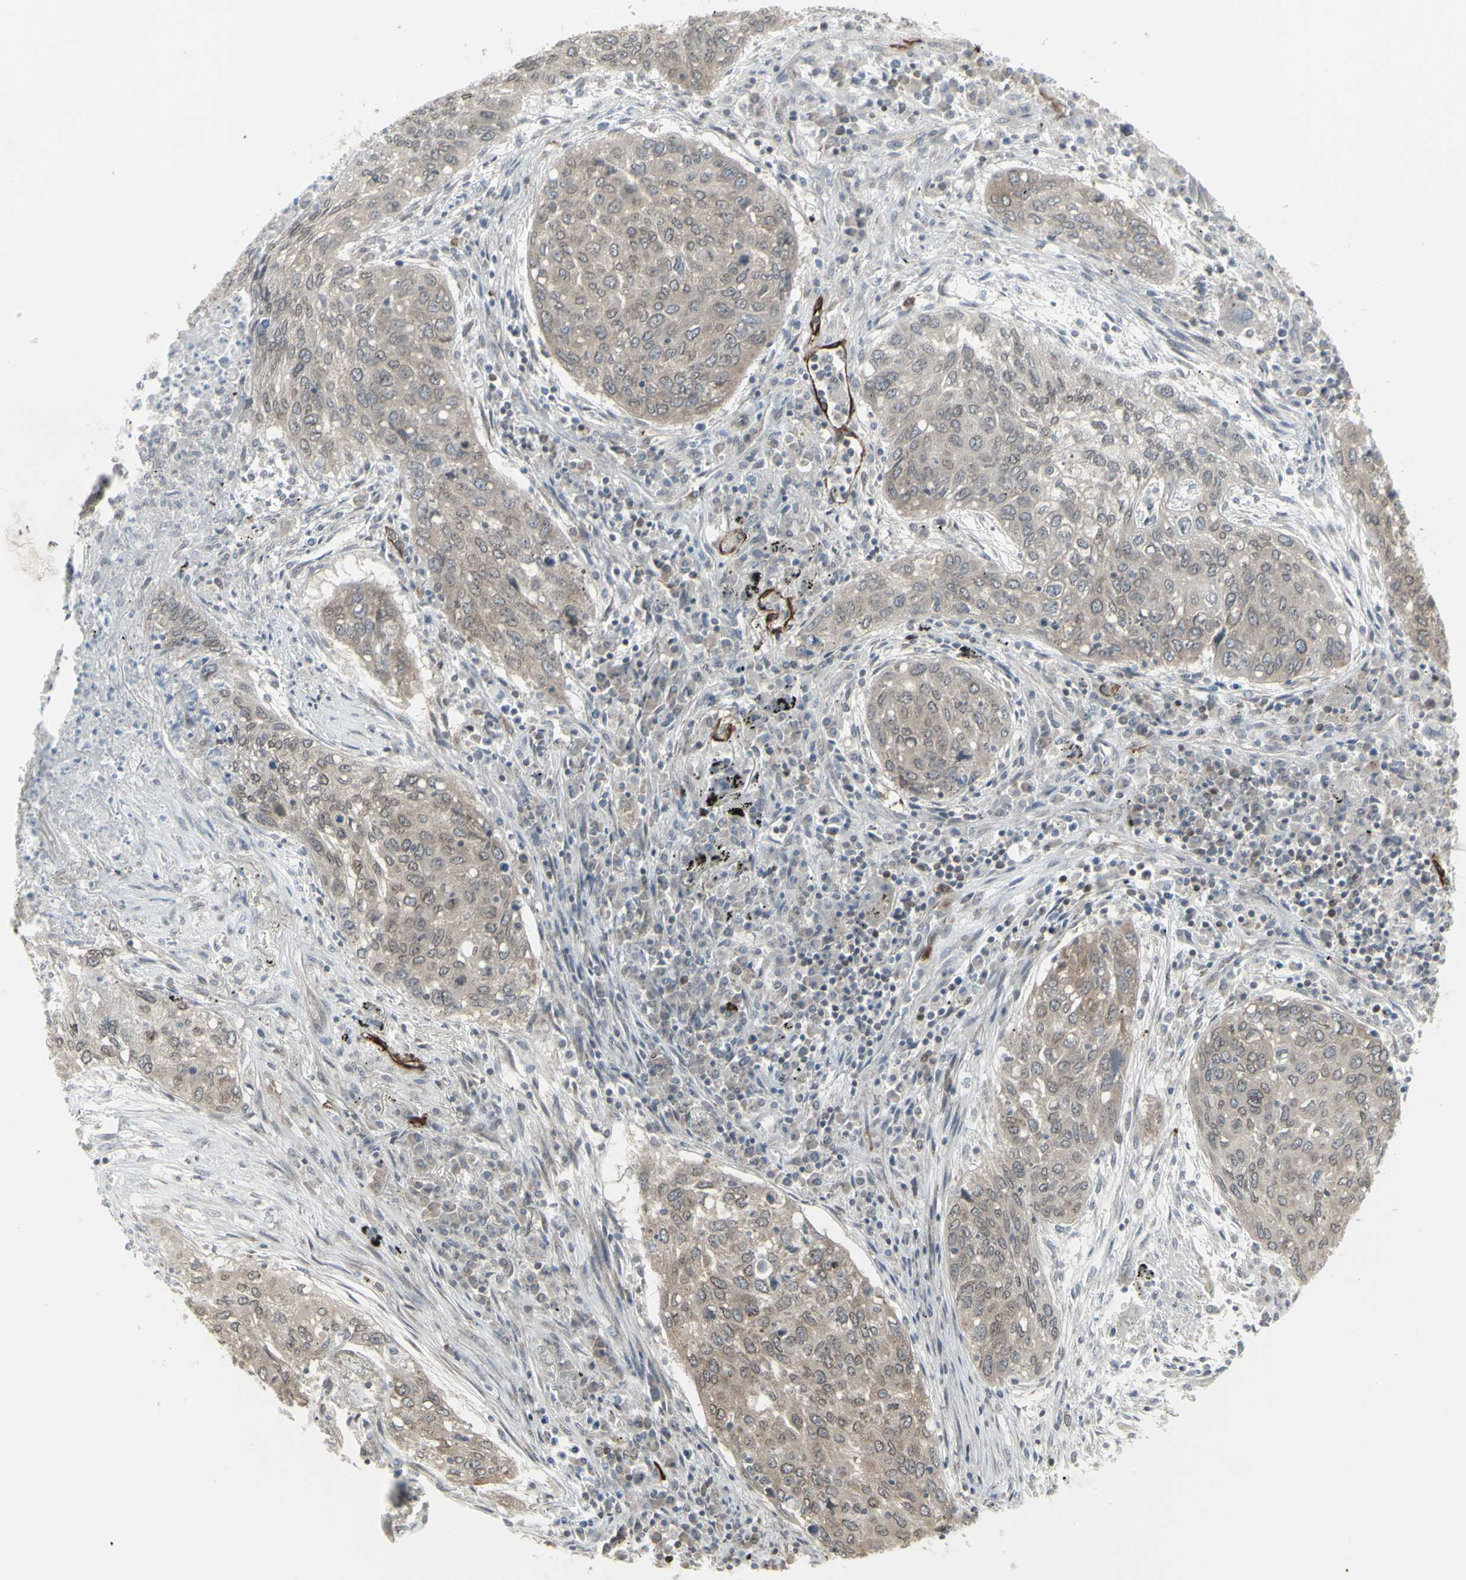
{"staining": {"intensity": "weak", "quantity": ">75%", "location": "cytoplasmic/membranous,nuclear"}, "tissue": "lung cancer", "cell_type": "Tumor cells", "image_type": "cancer", "snomed": [{"axis": "morphology", "description": "Squamous cell carcinoma, NOS"}, {"axis": "topography", "description": "Lung"}], "caption": "This photomicrograph displays IHC staining of squamous cell carcinoma (lung), with low weak cytoplasmic/membranous and nuclear positivity in approximately >75% of tumor cells.", "gene": "DTX3L", "patient": {"sex": "female", "age": 63}}